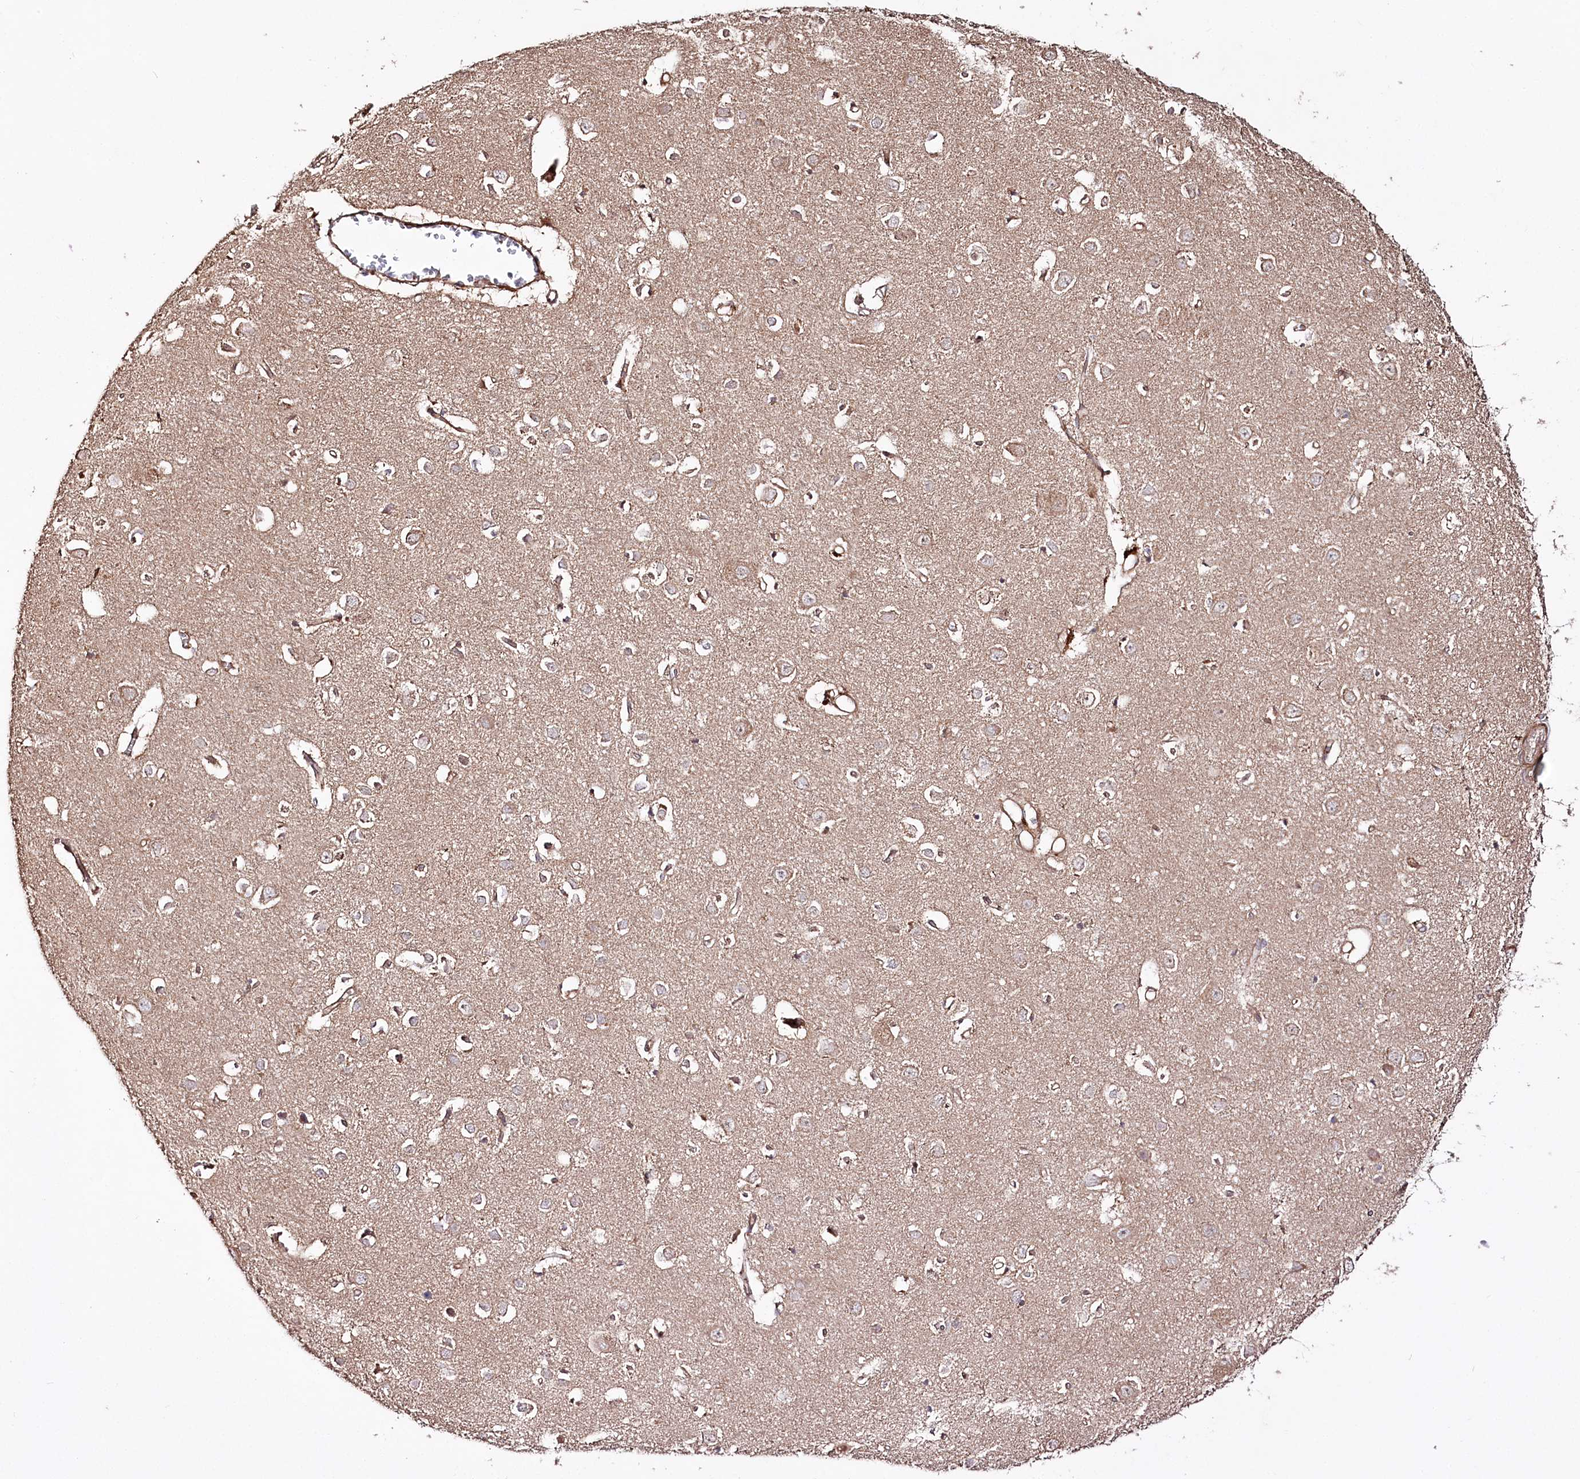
{"staining": {"intensity": "moderate", "quantity": "25%-75%", "location": "cytoplasmic/membranous"}, "tissue": "cerebral cortex", "cell_type": "Endothelial cells", "image_type": "normal", "snomed": [{"axis": "morphology", "description": "Normal tissue, NOS"}, {"axis": "topography", "description": "Cerebral cortex"}], "caption": "IHC of normal cerebral cortex shows medium levels of moderate cytoplasmic/membranous positivity in about 25%-75% of endothelial cells.", "gene": "REXO2", "patient": {"sex": "female", "age": 64}}